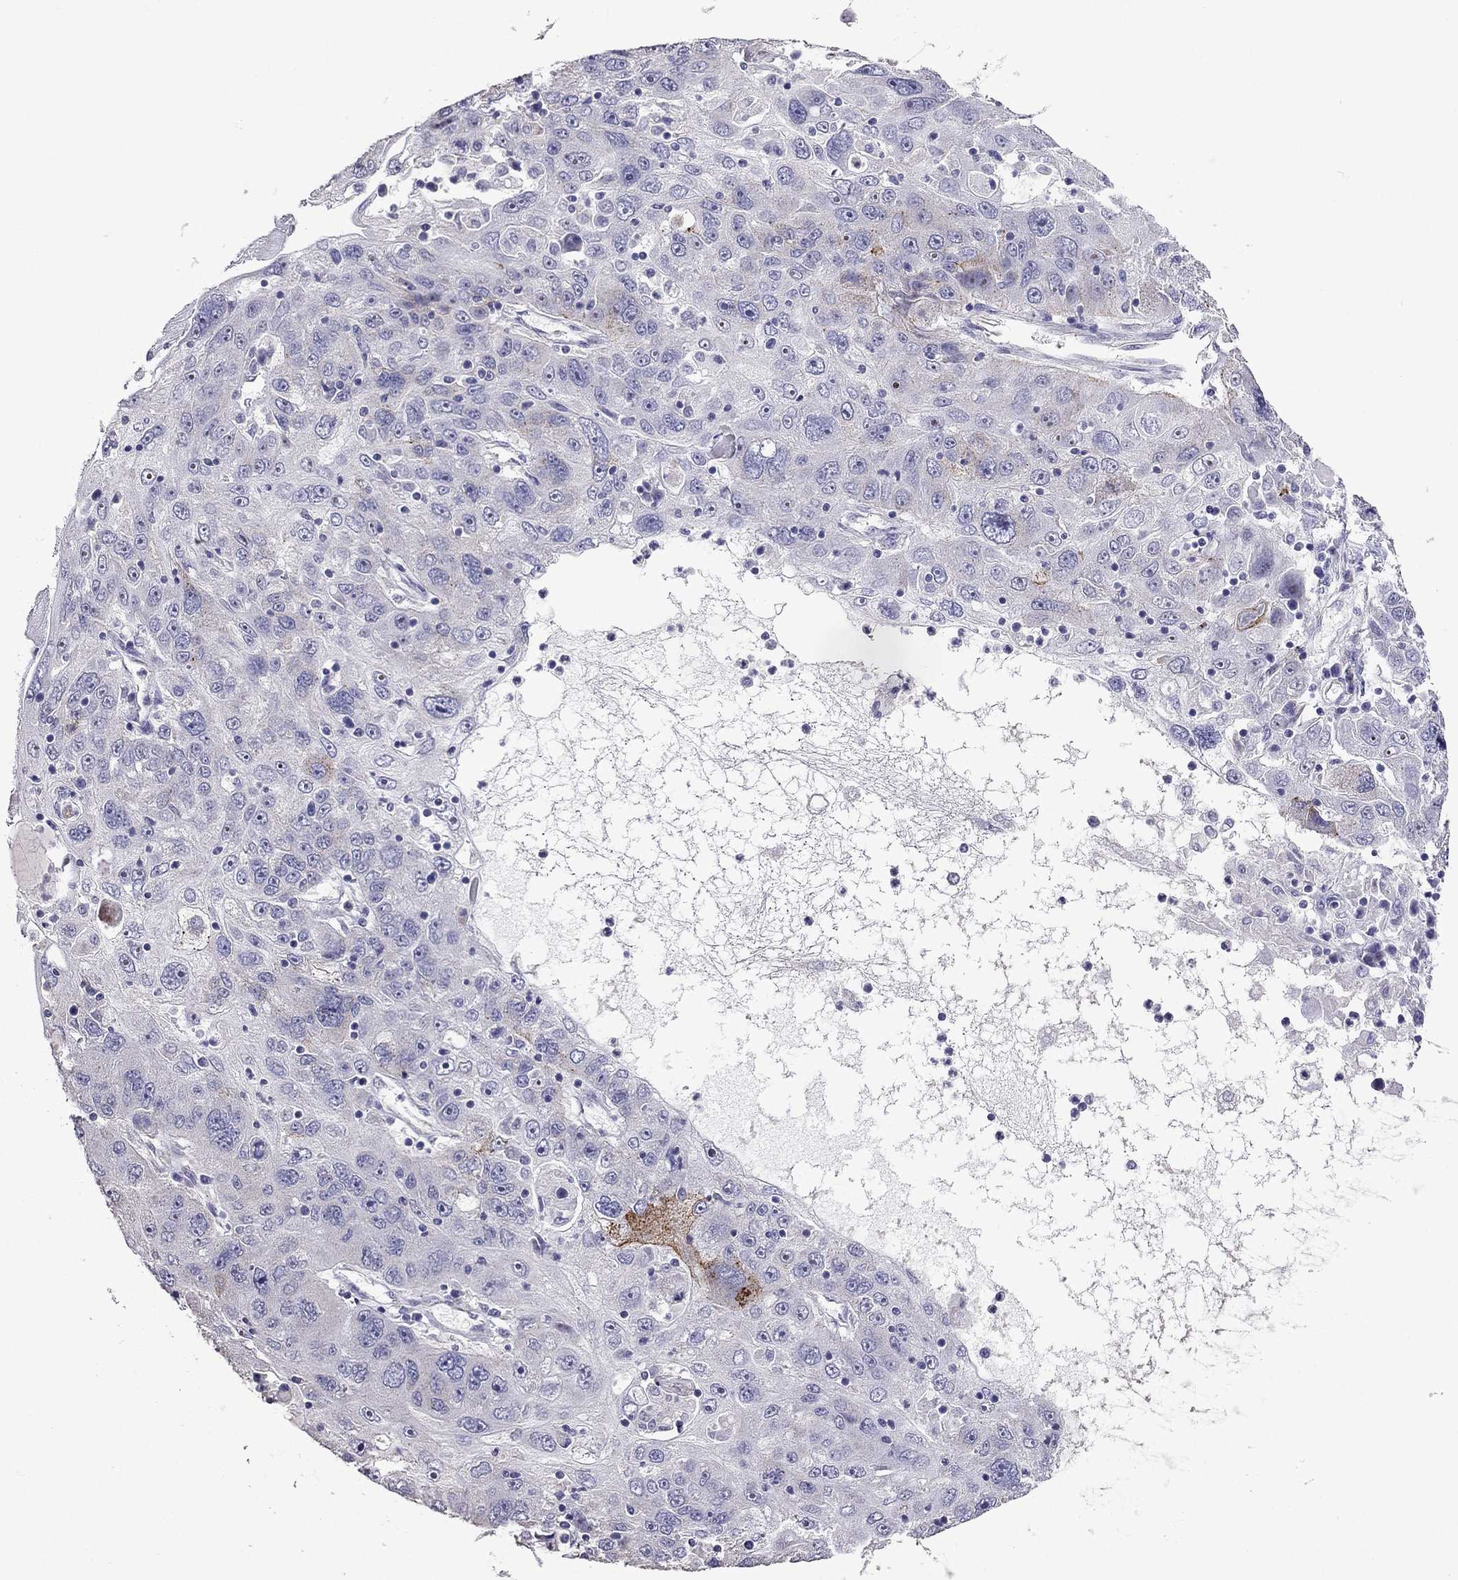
{"staining": {"intensity": "weak", "quantity": "<25%", "location": "cytoplasmic/membranous"}, "tissue": "stomach cancer", "cell_type": "Tumor cells", "image_type": "cancer", "snomed": [{"axis": "morphology", "description": "Adenocarcinoma, NOS"}, {"axis": "topography", "description": "Stomach"}], "caption": "Tumor cells show no significant expression in adenocarcinoma (stomach).", "gene": "AK5", "patient": {"sex": "male", "age": 56}}